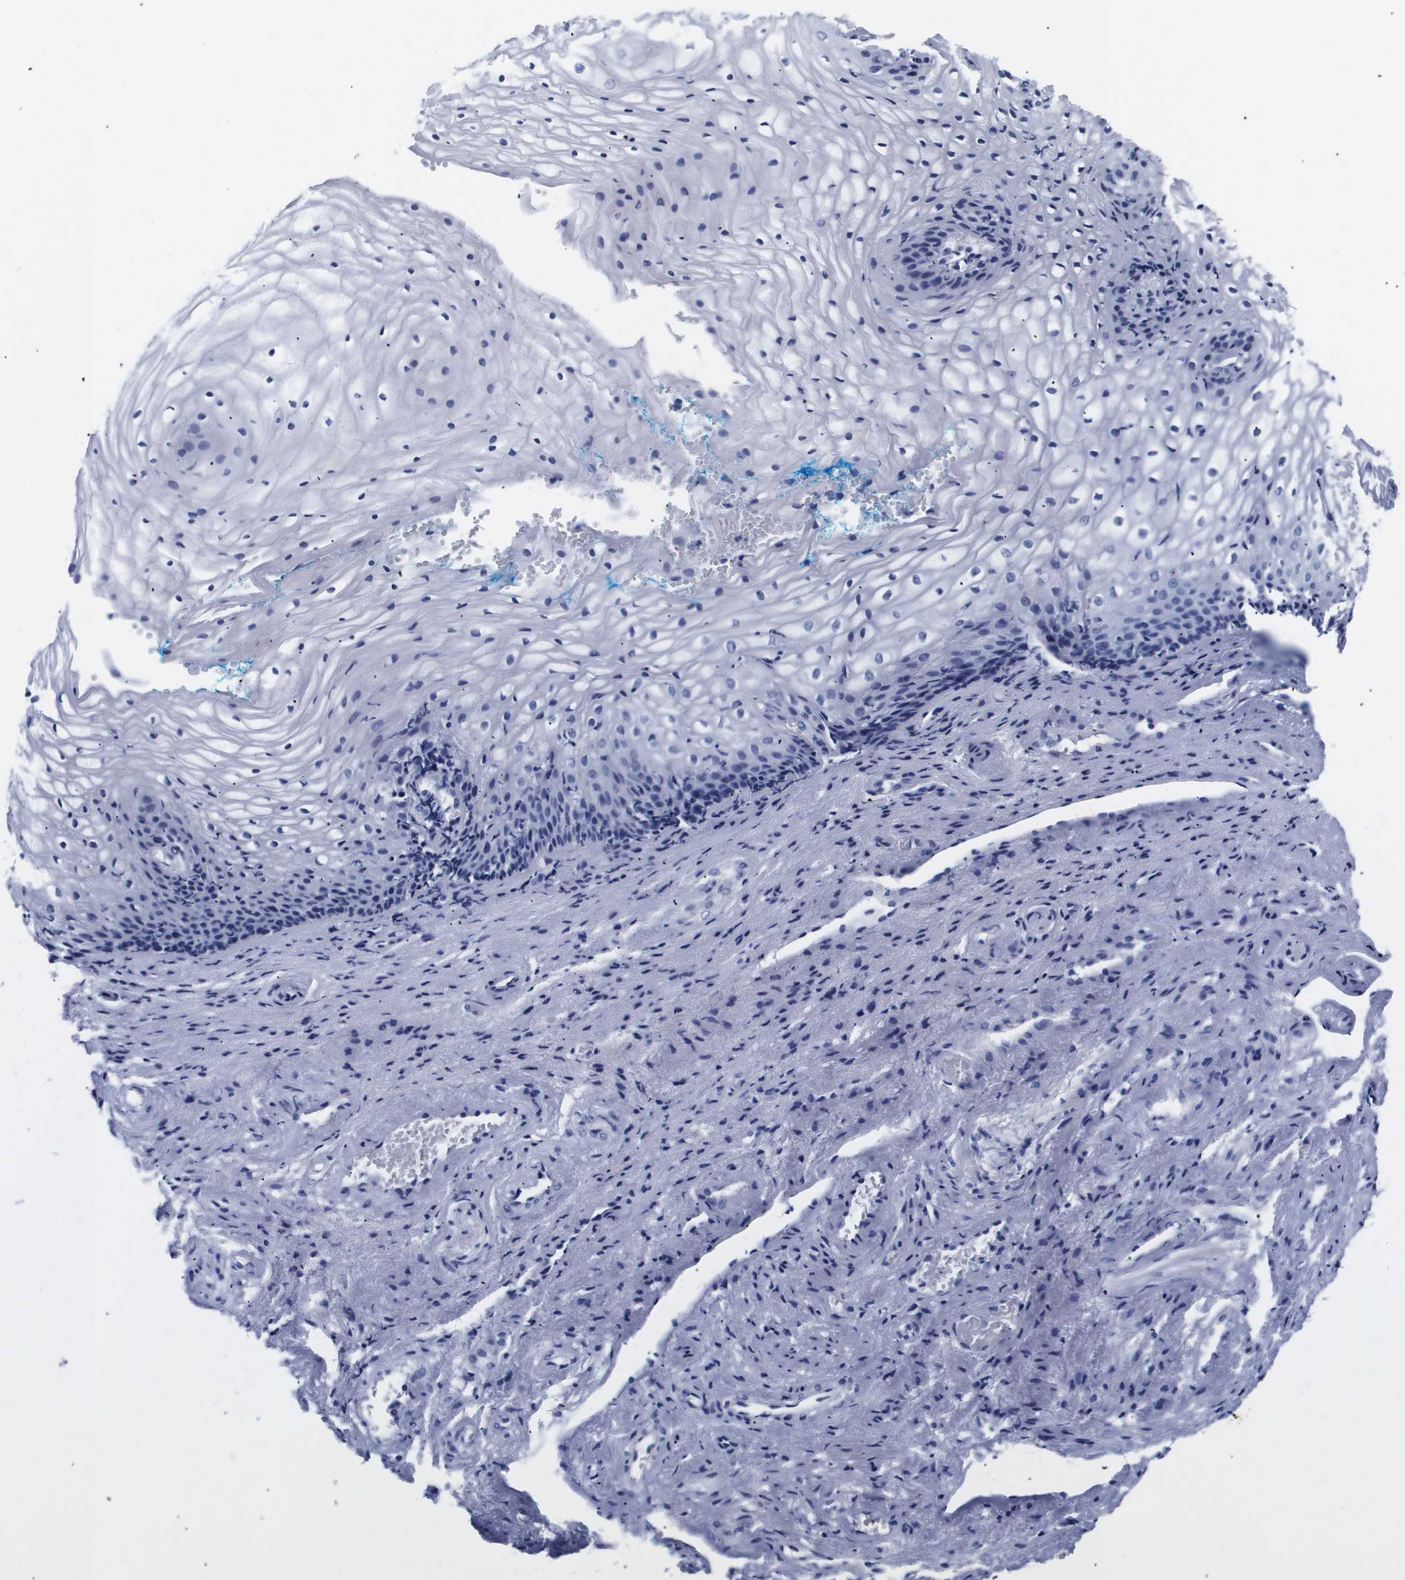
{"staining": {"intensity": "negative", "quantity": "none", "location": "none"}, "tissue": "vagina", "cell_type": "Squamous epithelial cells", "image_type": "normal", "snomed": [{"axis": "morphology", "description": "Normal tissue, NOS"}, {"axis": "topography", "description": "Vagina"}], "caption": "Histopathology image shows no protein positivity in squamous epithelial cells of benign vagina.", "gene": "ATP6V0A4", "patient": {"sex": "female", "age": 34}}